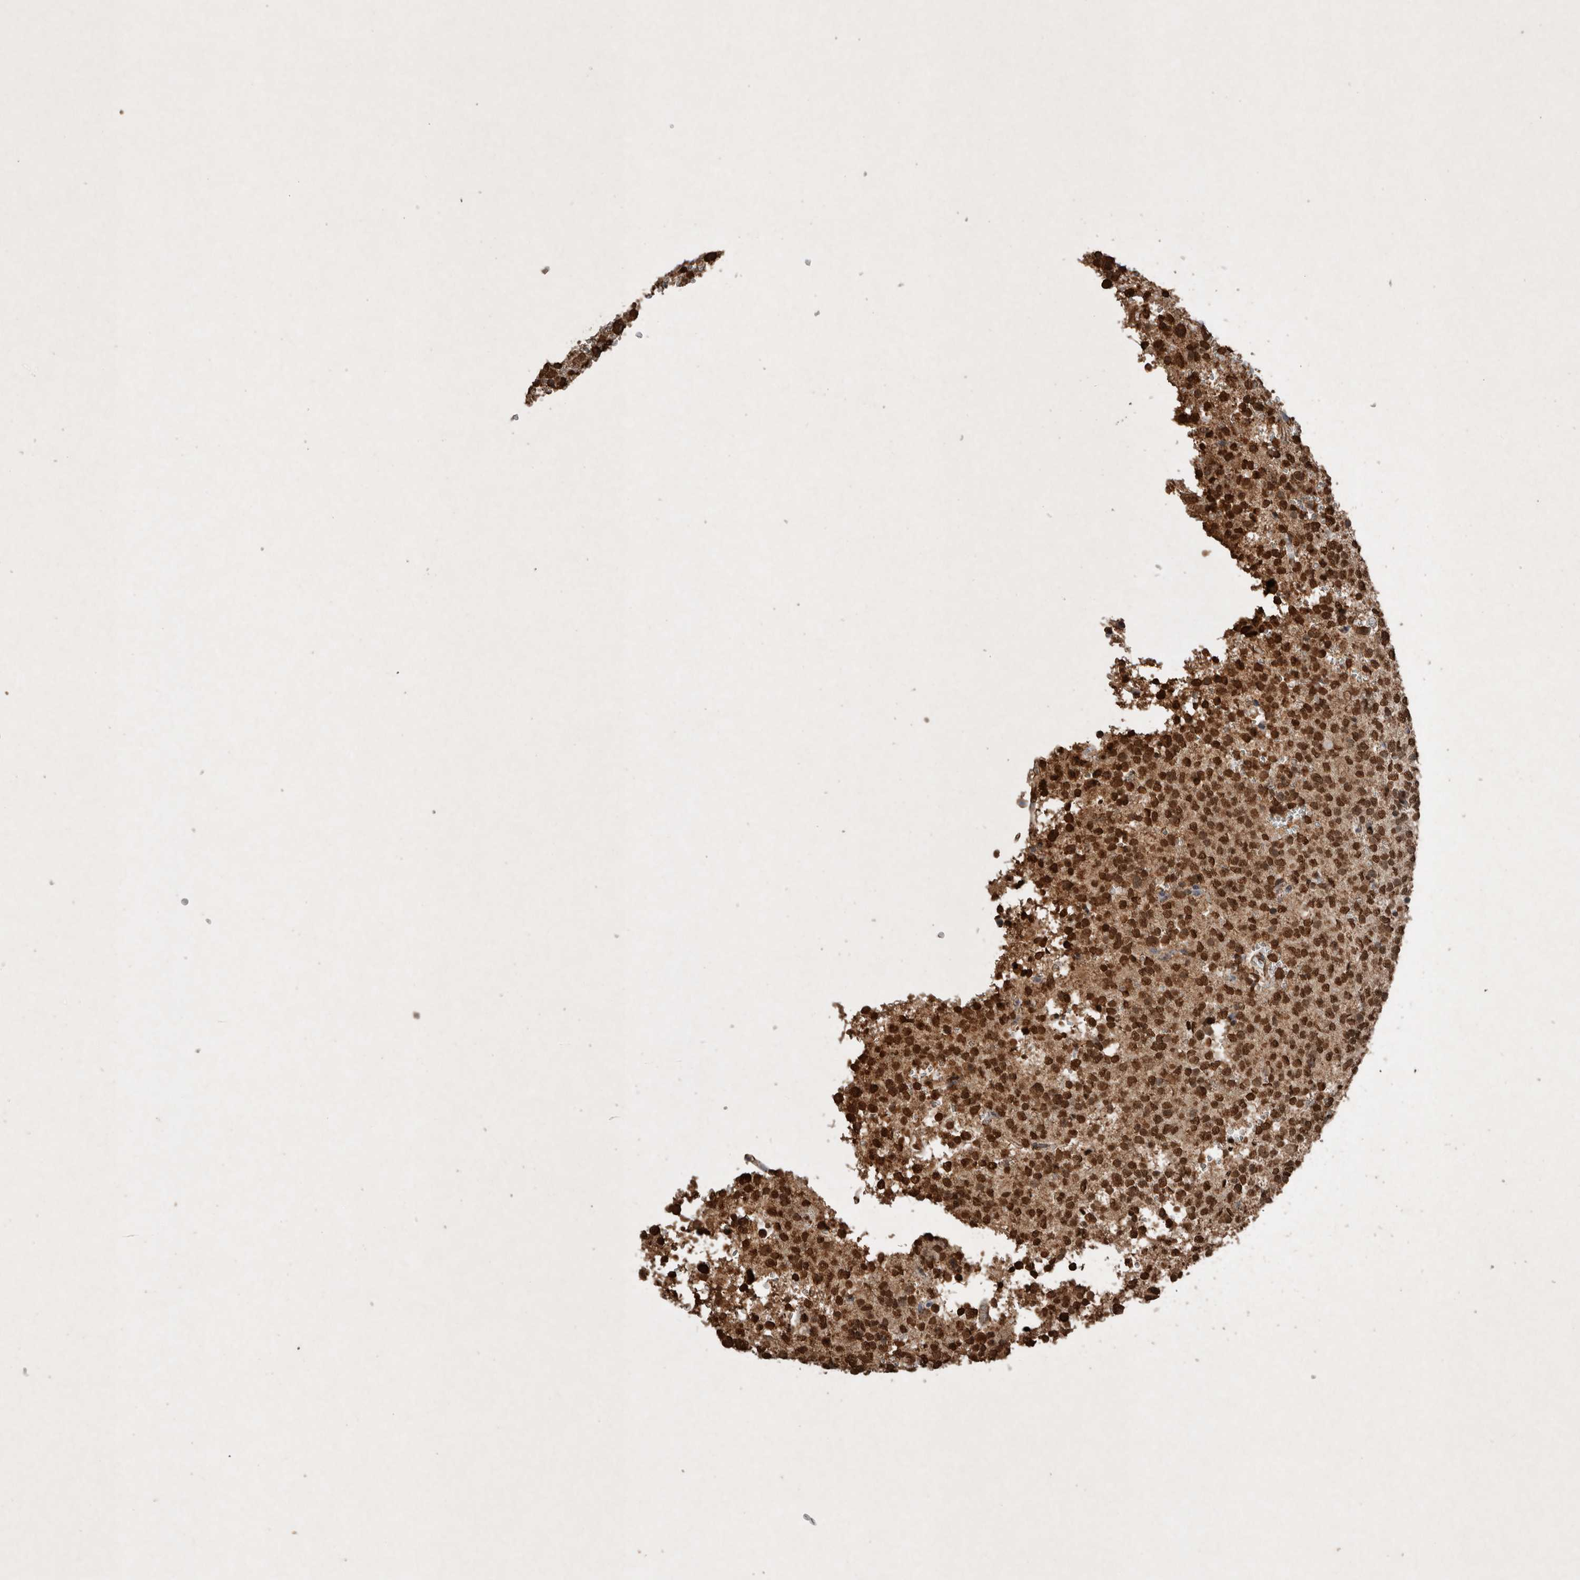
{"staining": {"intensity": "strong", "quantity": ">75%", "location": "nuclear"}, "tissue": "glioma", "cell_type": "Tumor cells", "image_type": "cancer", "snomed": [{"axis": "morphology", "description": "Glioma, malignant, High grade"}, {"axis": "topography", "description": "Brain"}], "caption": "Approximately >75% of tumor cells in glioma display strong nuclear protein staining as visualized by brown immunohistochemical staining.", "gene": "FSTL3", "patient": {"sex": "female", "age": 62}}